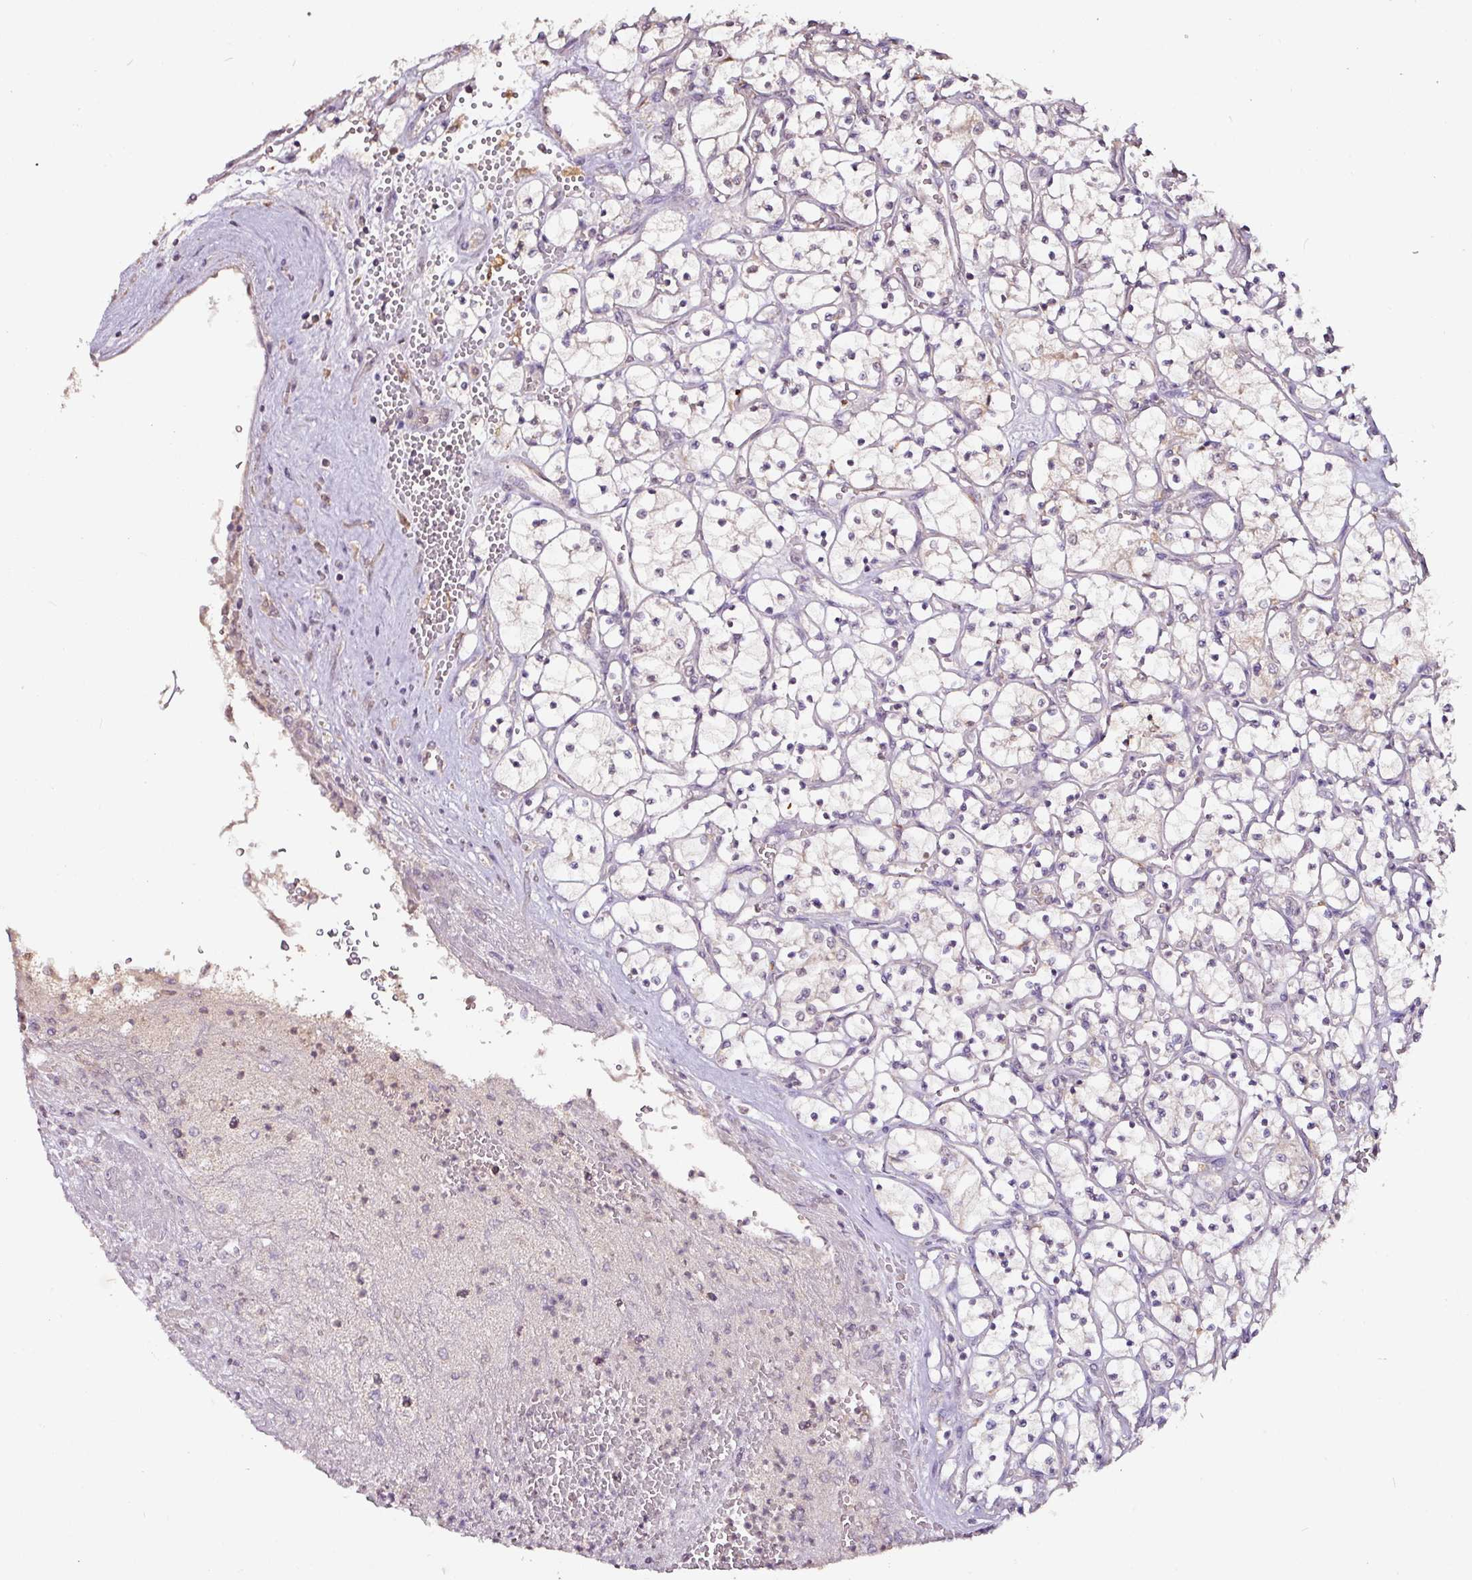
{"staining": {"intensity": "negative", "quantity": "none", "location": "none"}, "tissue": "renal cancer", "cell_type": "Tumor cells", "image_type": "cancer", "snomed": [{"axis": "morphology", "description": "Adenocarcinoma, NOS"}, {"axis": "topography", "description": "Kidney"}], "caption": "DAB immunohistochemical staining of human renal adenocarcinoma demonstrates no significant expression in tumor cells.", "gene": "RPL38", "patient": {"sex": "female", "age": 69}}